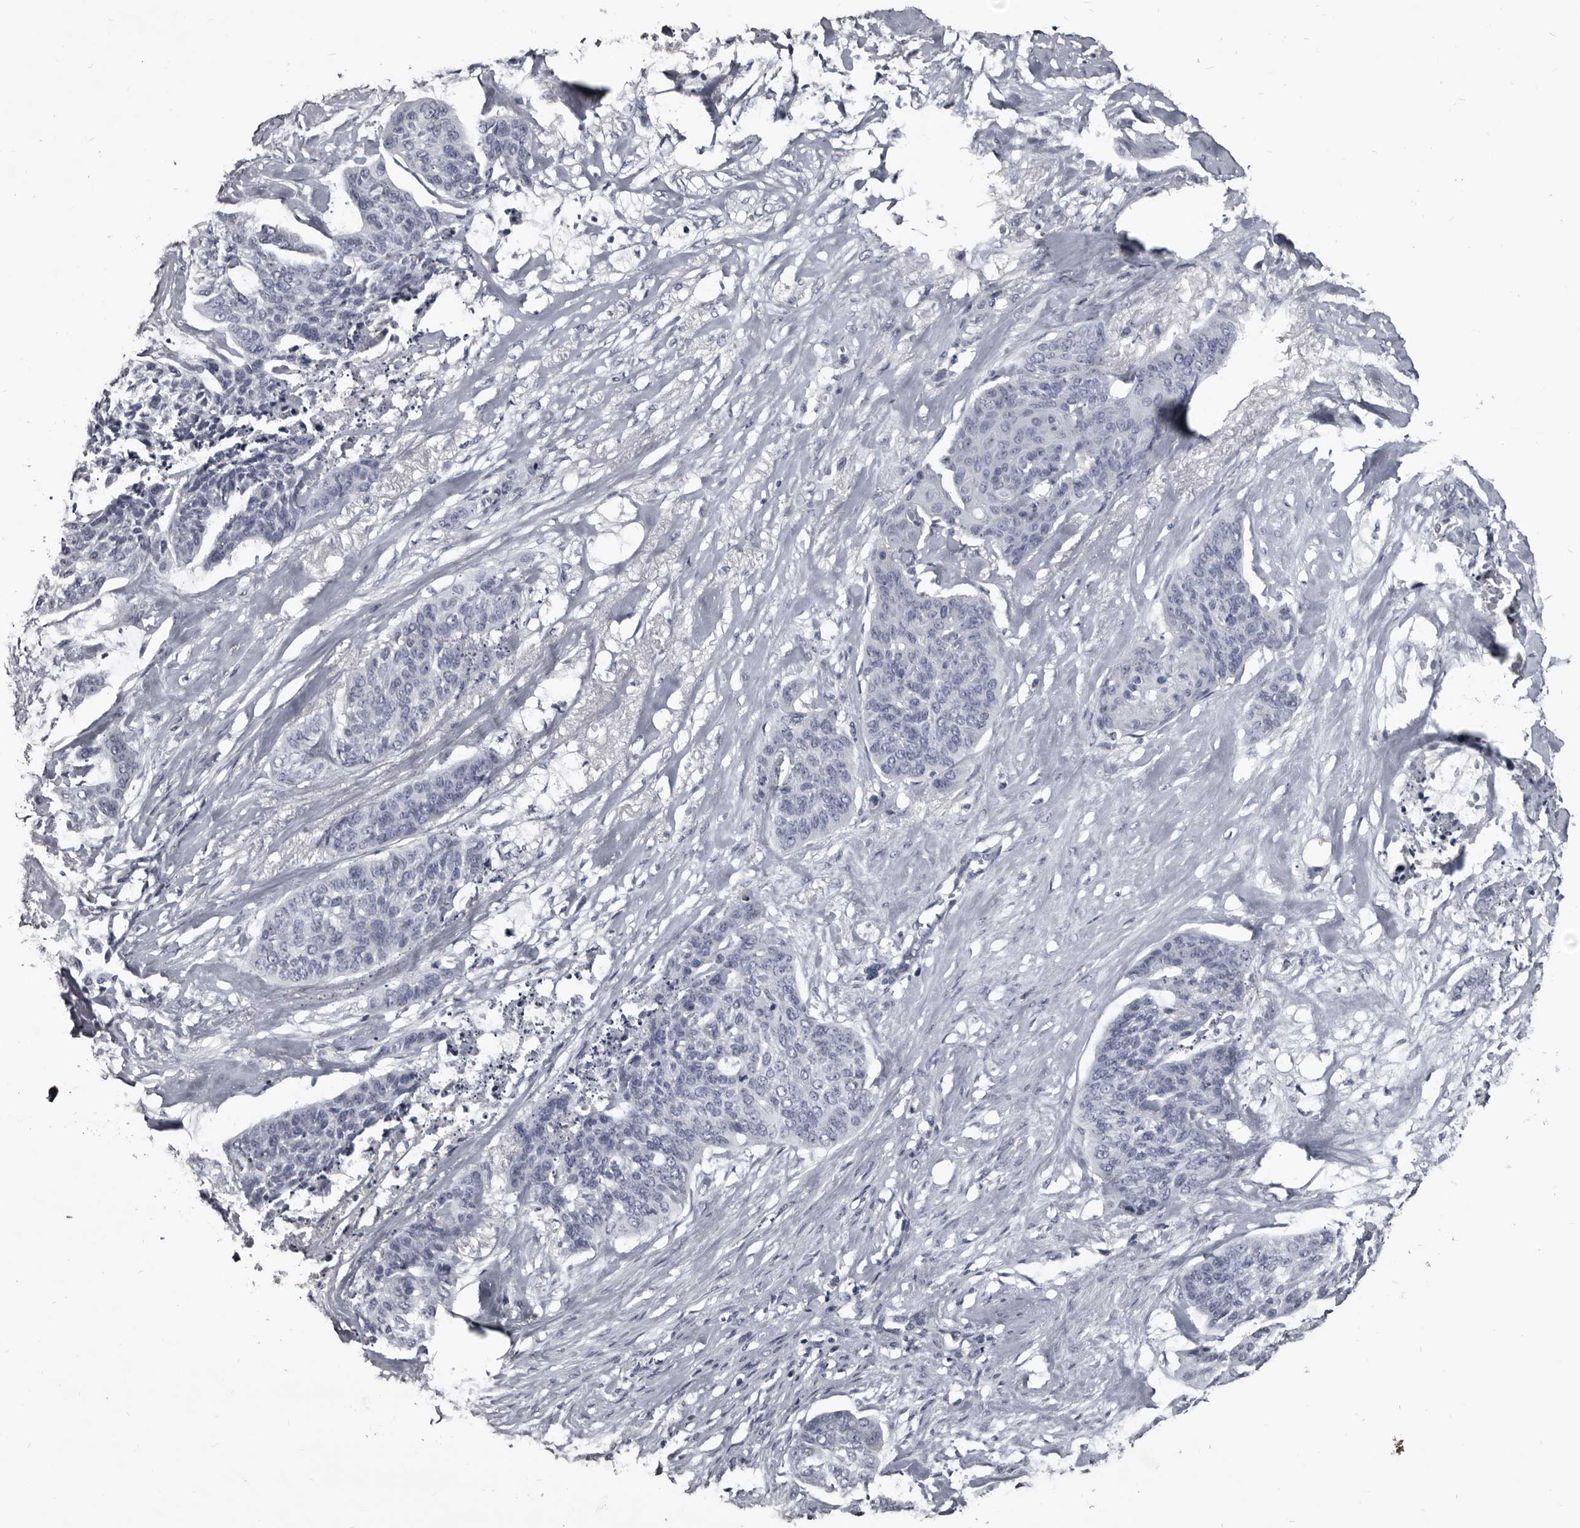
{"staining": {"intensity": "negative", "quantity": "none", "location": "none"}, "tissue": "skin cancer", "cell_type": "Tumor cells", "image_type": "cancer", "snomed": [{"axis": "morphology", "description": "Basal cell carcinoma"}, {"axis": "topography", "description": "Skin"}], "caption": "Tumor cells show no significant positivity in skin basal cell carcinoma.", "gene": "GREB1", "patient": {"sex": "female", "age": 64}}